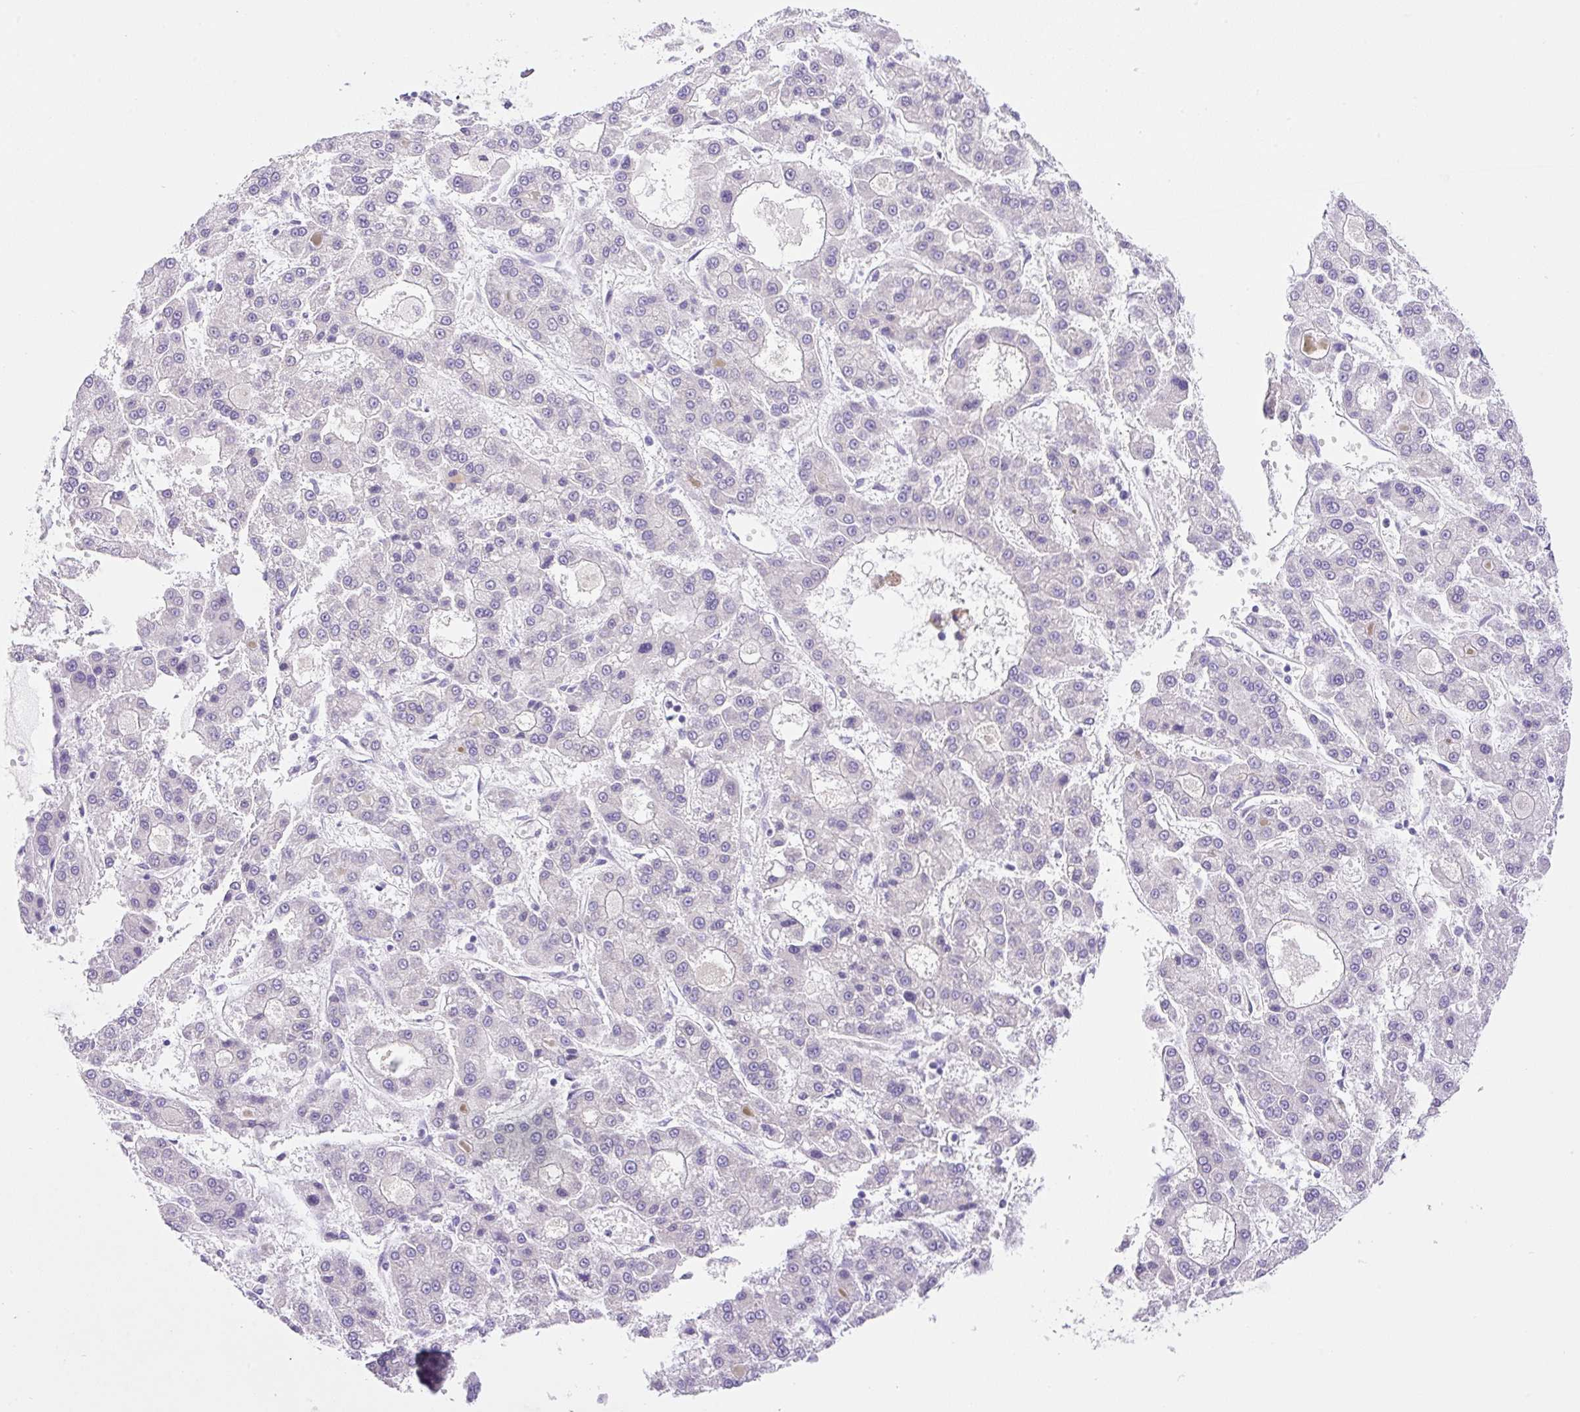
{"staining": {"intensity": "negative", "quantity": "none", "location": "none"}, "tissue": "liver cancer", "cell_type": "Tumor cells", "image_type": "cancer", "snomed": [{"axis": "morphology", "description": "Carcinoma, Hepatocellular, NOS"}, {"axis": "topography", "description": "Liver"}], "caption": "Immunohistochemistry (IHC) of hepatocellular carcinoma (liver) exhibits no expression in tumor cells.", "gene": "CAMK2B", "patient": {"sex": "male", "age": 70}}